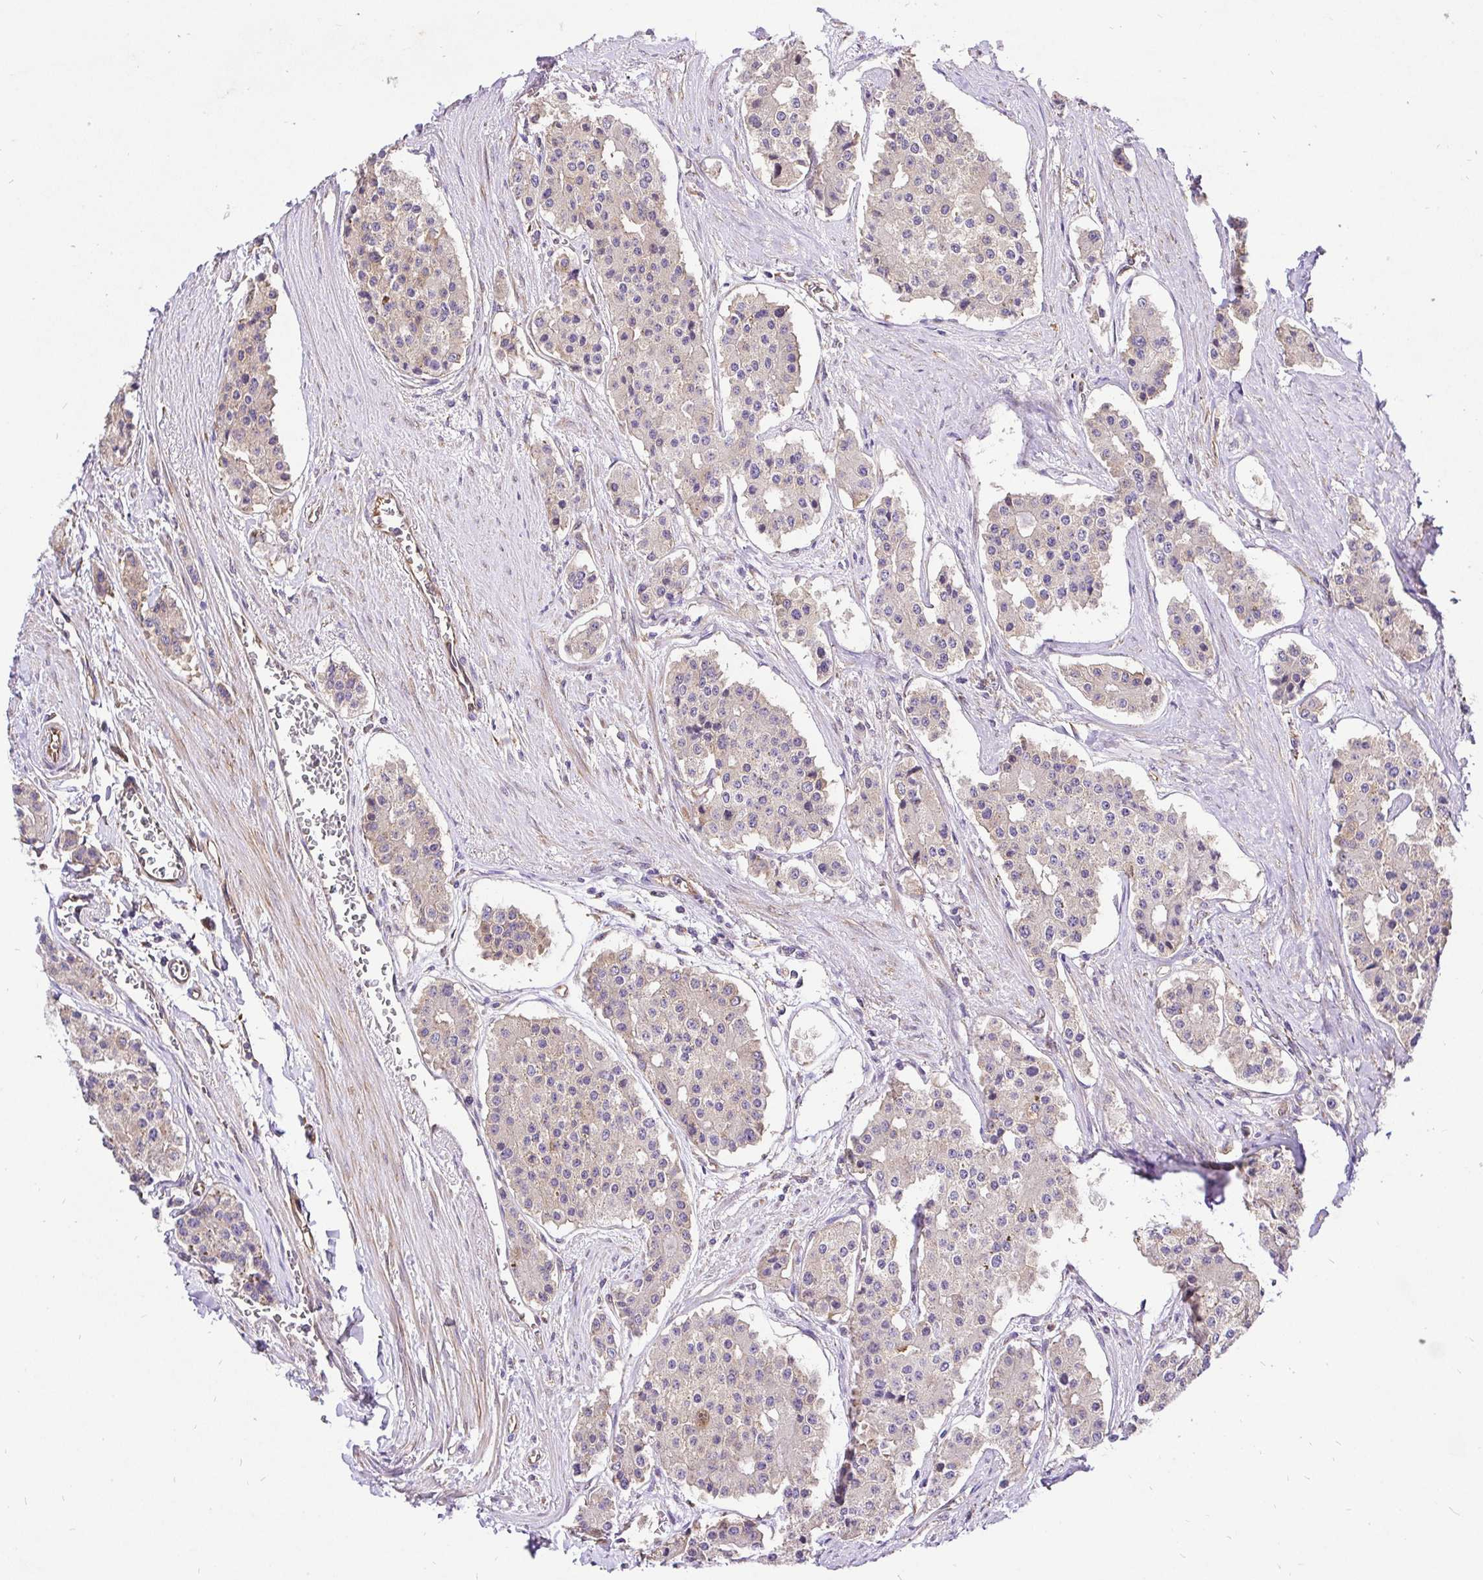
{"staining": {"intensity": "negative", "quantity": "none", "location": "none"}, "tissue": "carcinoid", "cell_type": "Tumor cells", "image_type": "cancer", "snomed": [{"axis": "morphology", "description": "Carcinoid, malignant, NOS"}, {"axis": "topography", "description": "Small intestine"}], "caption": "Immunohistochemistry (IHC) image of neoplastic tissue: human carcinoid stained with DAB displays no significant protein staining in tumor cells.", "gene": "CCDC122", "patient": {"sex": "female", "age": 65}}